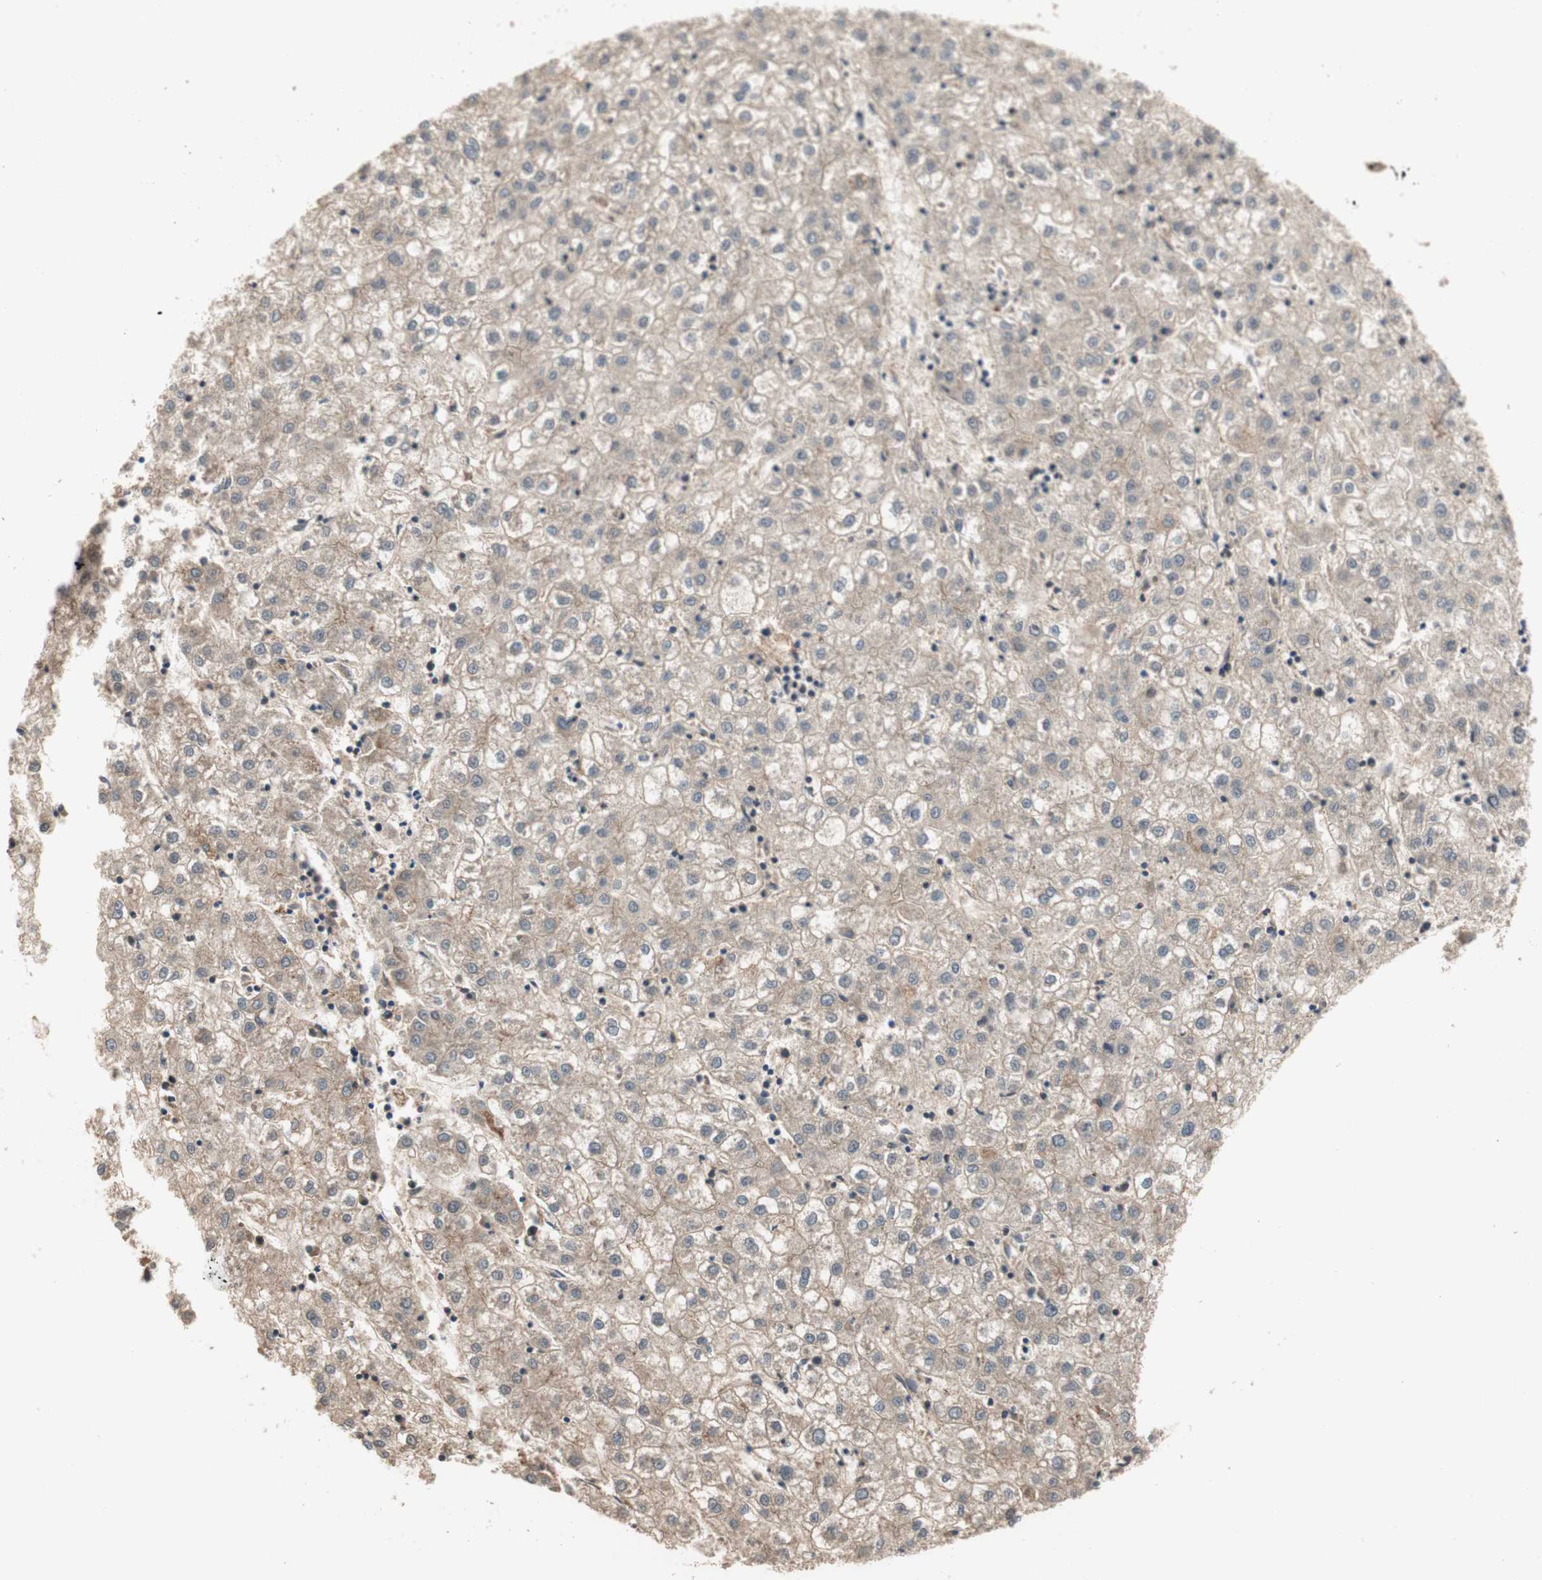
{"staining": {"intensity": "weak", "quantity": ">75%", "location": "cytoplasmic/membranous"}, "tissue": "liver cancer", "cell_type": "Tumor cells", "image_type": "cancer", "snomed": [{"axis": "morphology", "description": "Carcinoma, Hepatocellular, NOS"}, {"axis": "topography", "description": "Liver"}], "caption": "Liver cancer stained for a protein shows weak cytoplasmic/membranous positivity in tumor cells.", "gene": "ALPL", "patient": {"sex": "male", "age": 72}}